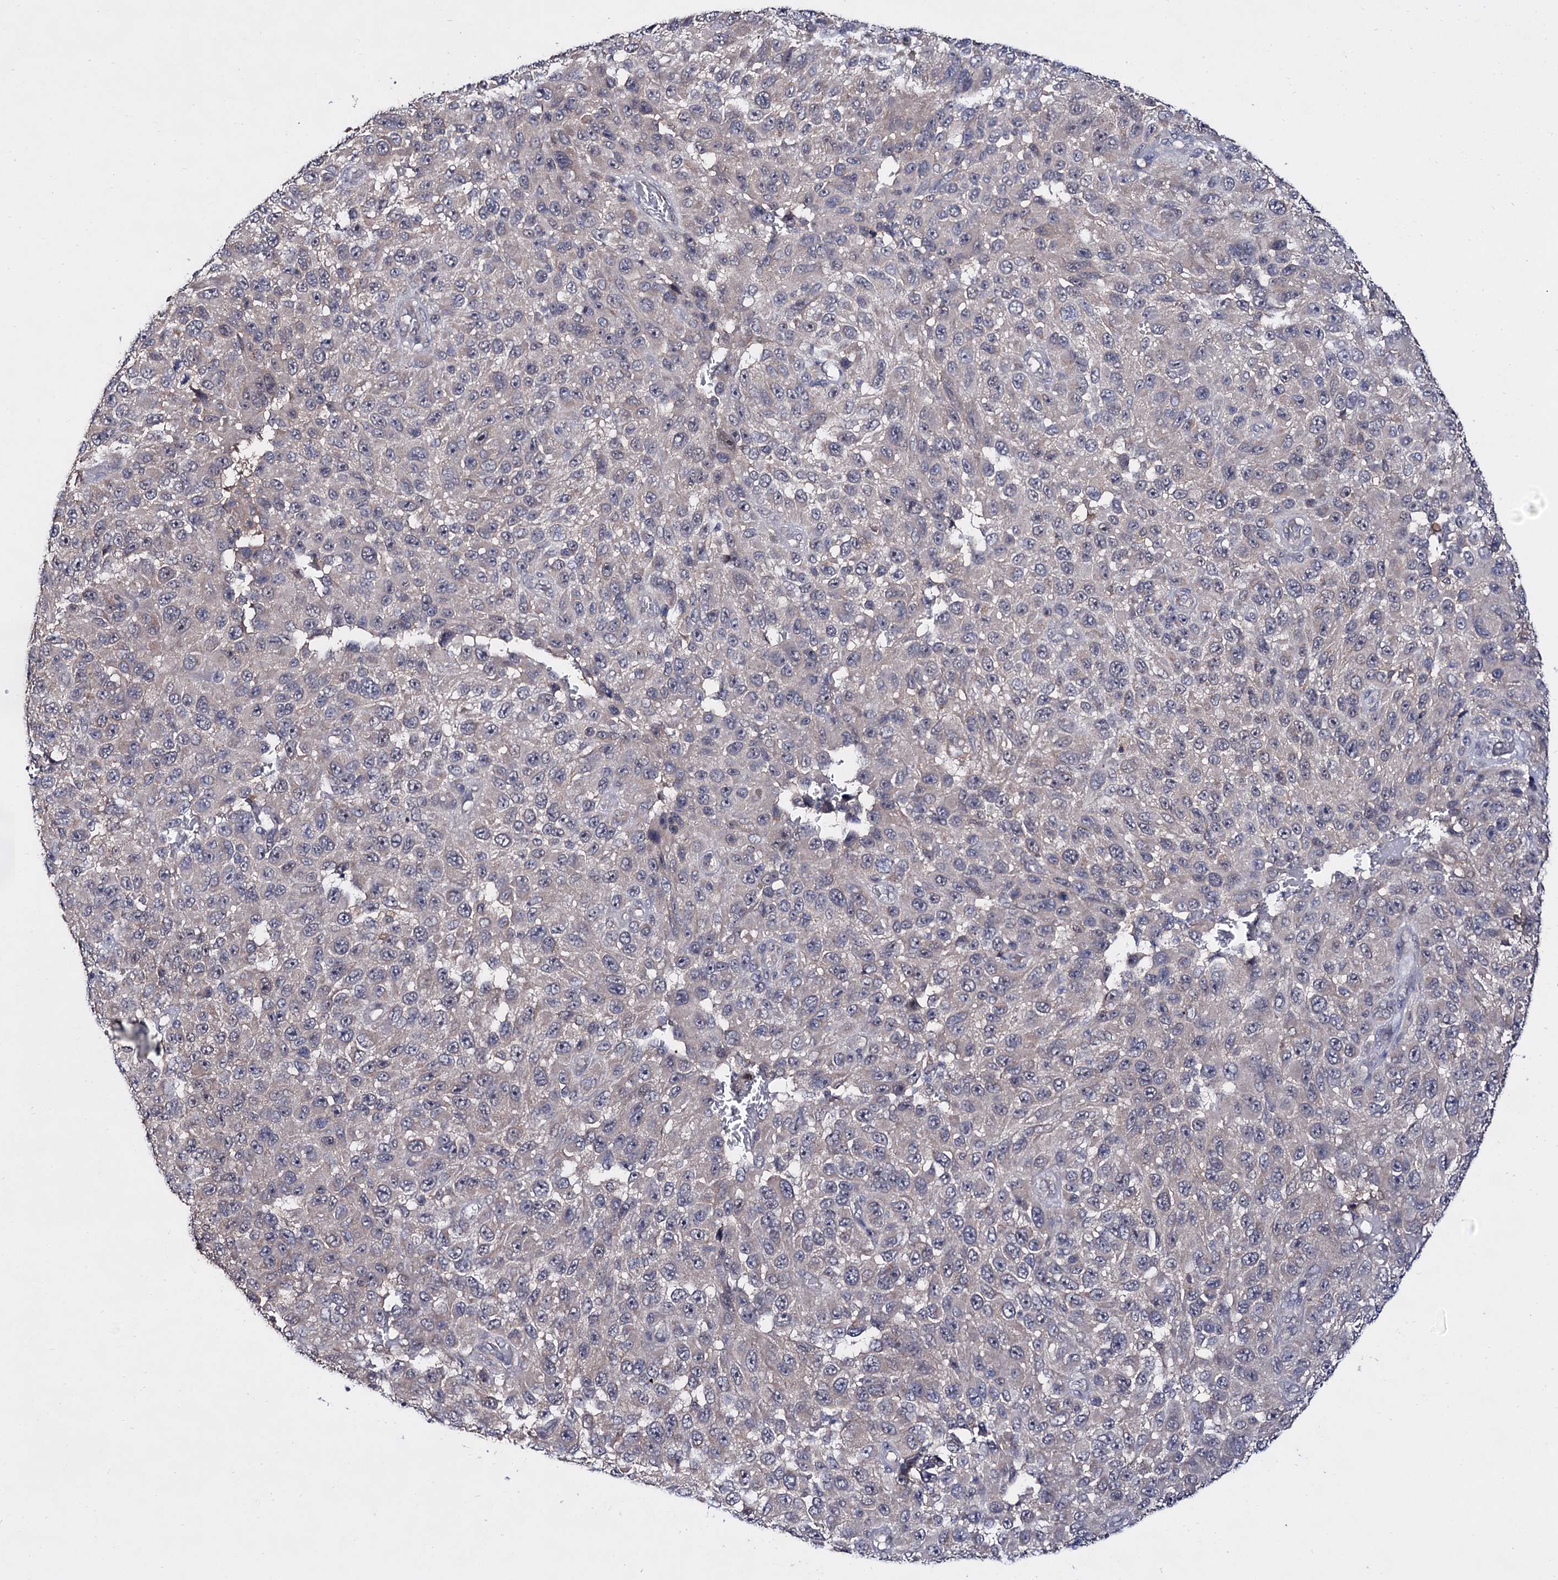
{"staining": {"intensity": "negative", "quantity": "none", "location": "none"}, "tissue": "melanoma", "cell_type": "Tumor cells", "image_type": "cancer", "snomed": [{"axis": "morphology", "description": "Malignant melanoma, NOS"}, {"axis": "topography", "description": "Skin"}], "caption": "Immunohistochemical staining of human melanoma reveals no significant staining in tumor cells.", "gene": "ACTR6", "patient": {"sex": "female", "age": 96}}